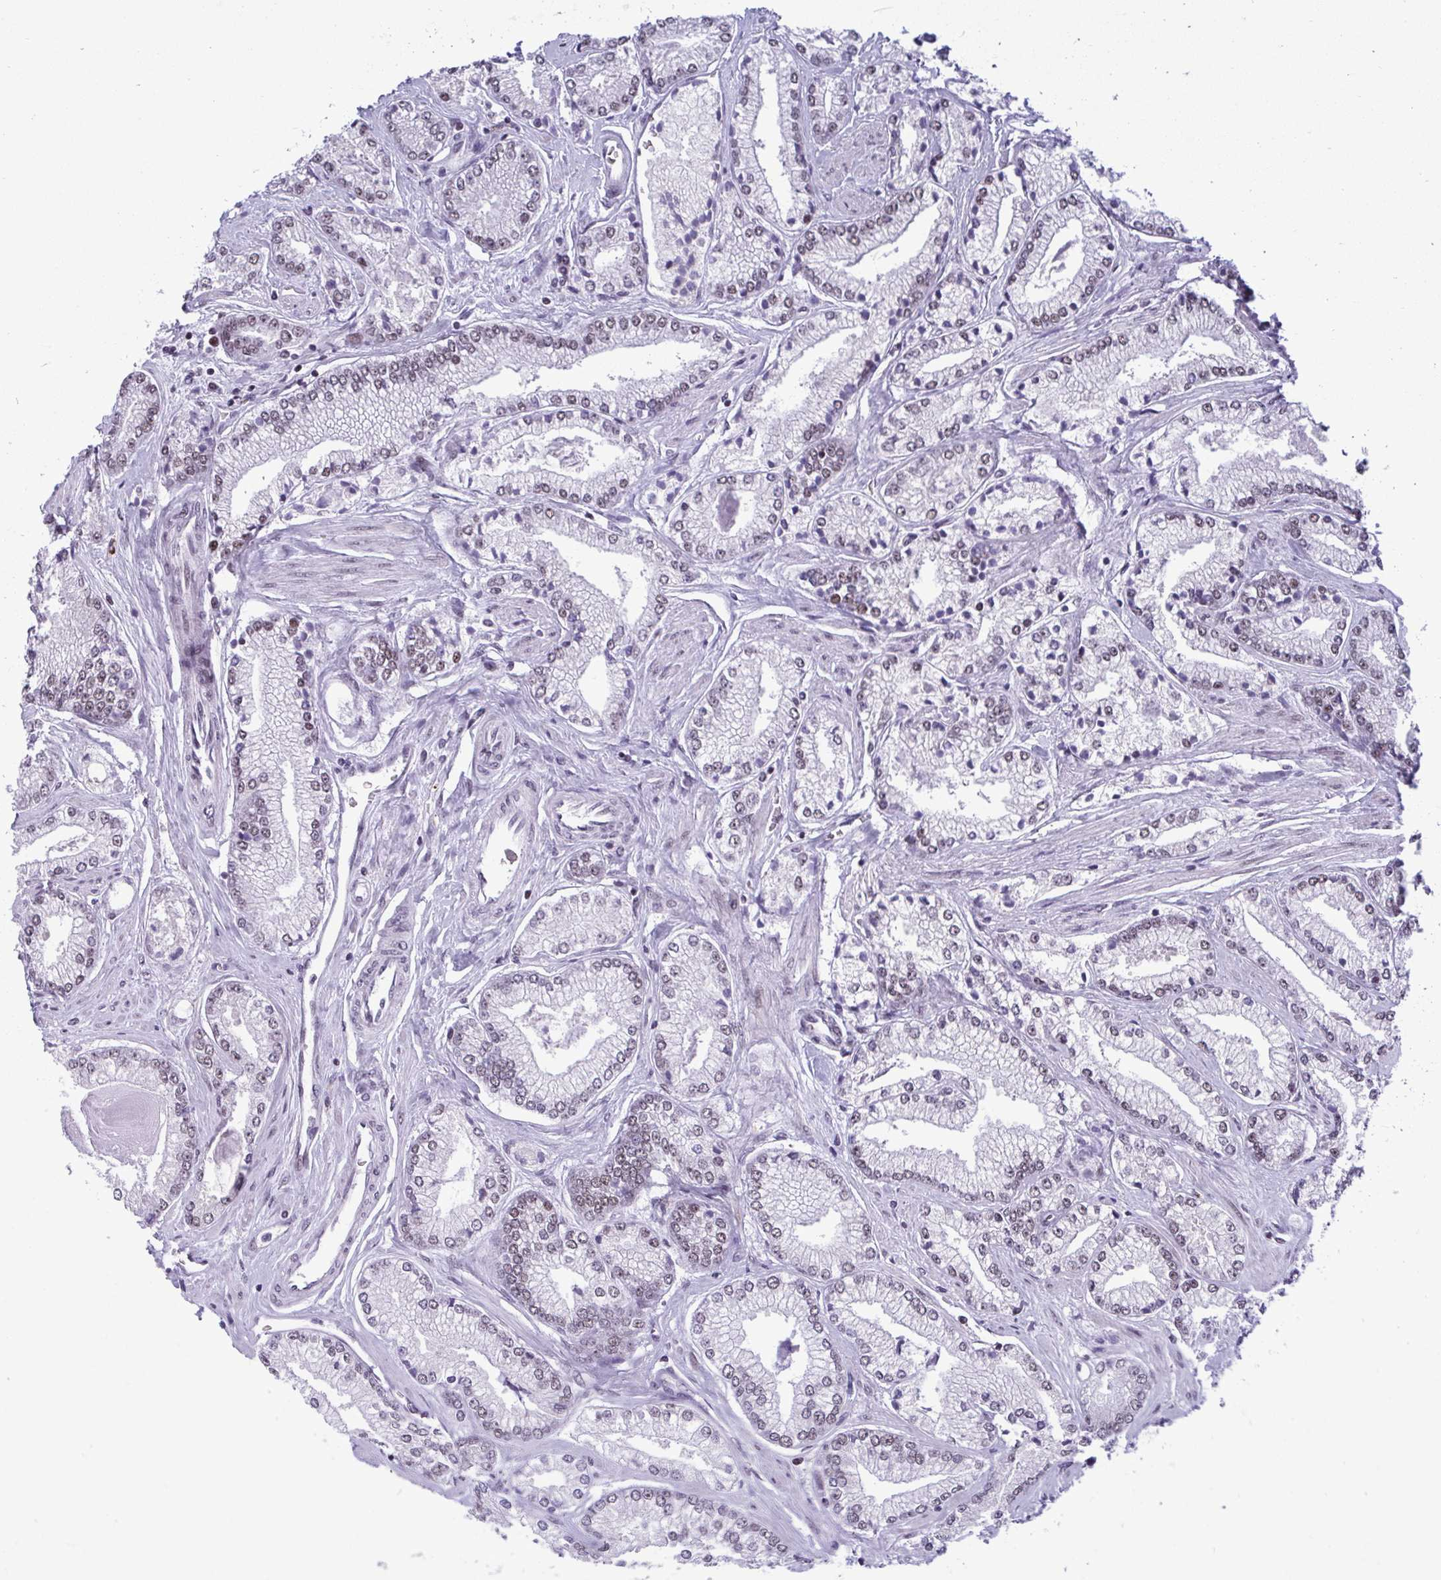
{"staining": {"intensity": "moderate", "quantity": "25%-75%", "location": "nuclear"}, "tissue": "prostate cancer", "cell_type": "Tumor cells", "image_type": "cancer", "snomed": [{"axis": "morphology", "description": "Adenocarcinoma, Low grade"}, {"axis": "topography", "description": "Prostate"}], "caption": "An immunohistochemistry micrograph of tumor tissue is shown. Protein staining in brown labels moderate nuclear positivity in prostate adenocarcinoma (low-grade) within tumor cells.", "gene": "WBP11", "patient": {"sex": "male", "age": 67}}